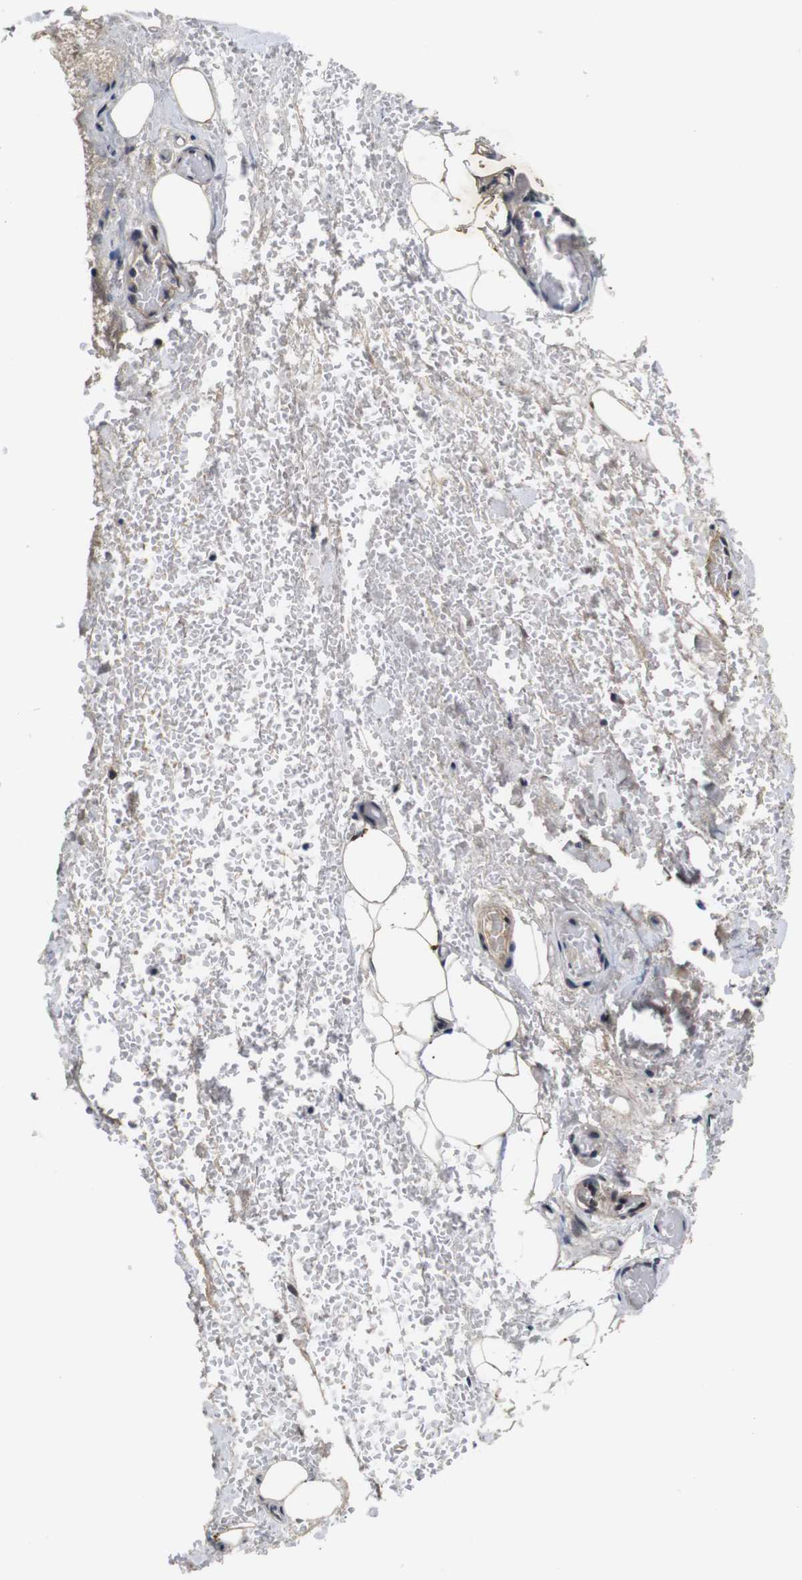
{"staining": {"intensity": "weak", "quantity": "25%-75%", "location": "cytoplasmic/membranous"}, "tissue": "adipose tissue", "cell_type": "Adipocytes", "image_type": "normal", "snomed": [{"axis": "morphology", "description": "Normal tissue, NOS"}, {"axis": "morphology", "description": "Adenocarcinoma, NOS"}, {"axis": "topography", "description": "Esophagus"}], "caption": "Unremarkable adipose tissue shows weak cytoplasmic/membranous expression in approximately 25%-75% of adipocytes (IHC, brightfield microscopy, high magnification)..", "gene": "ZBTB46", "patient": {"sex": "male", "age": 62}}